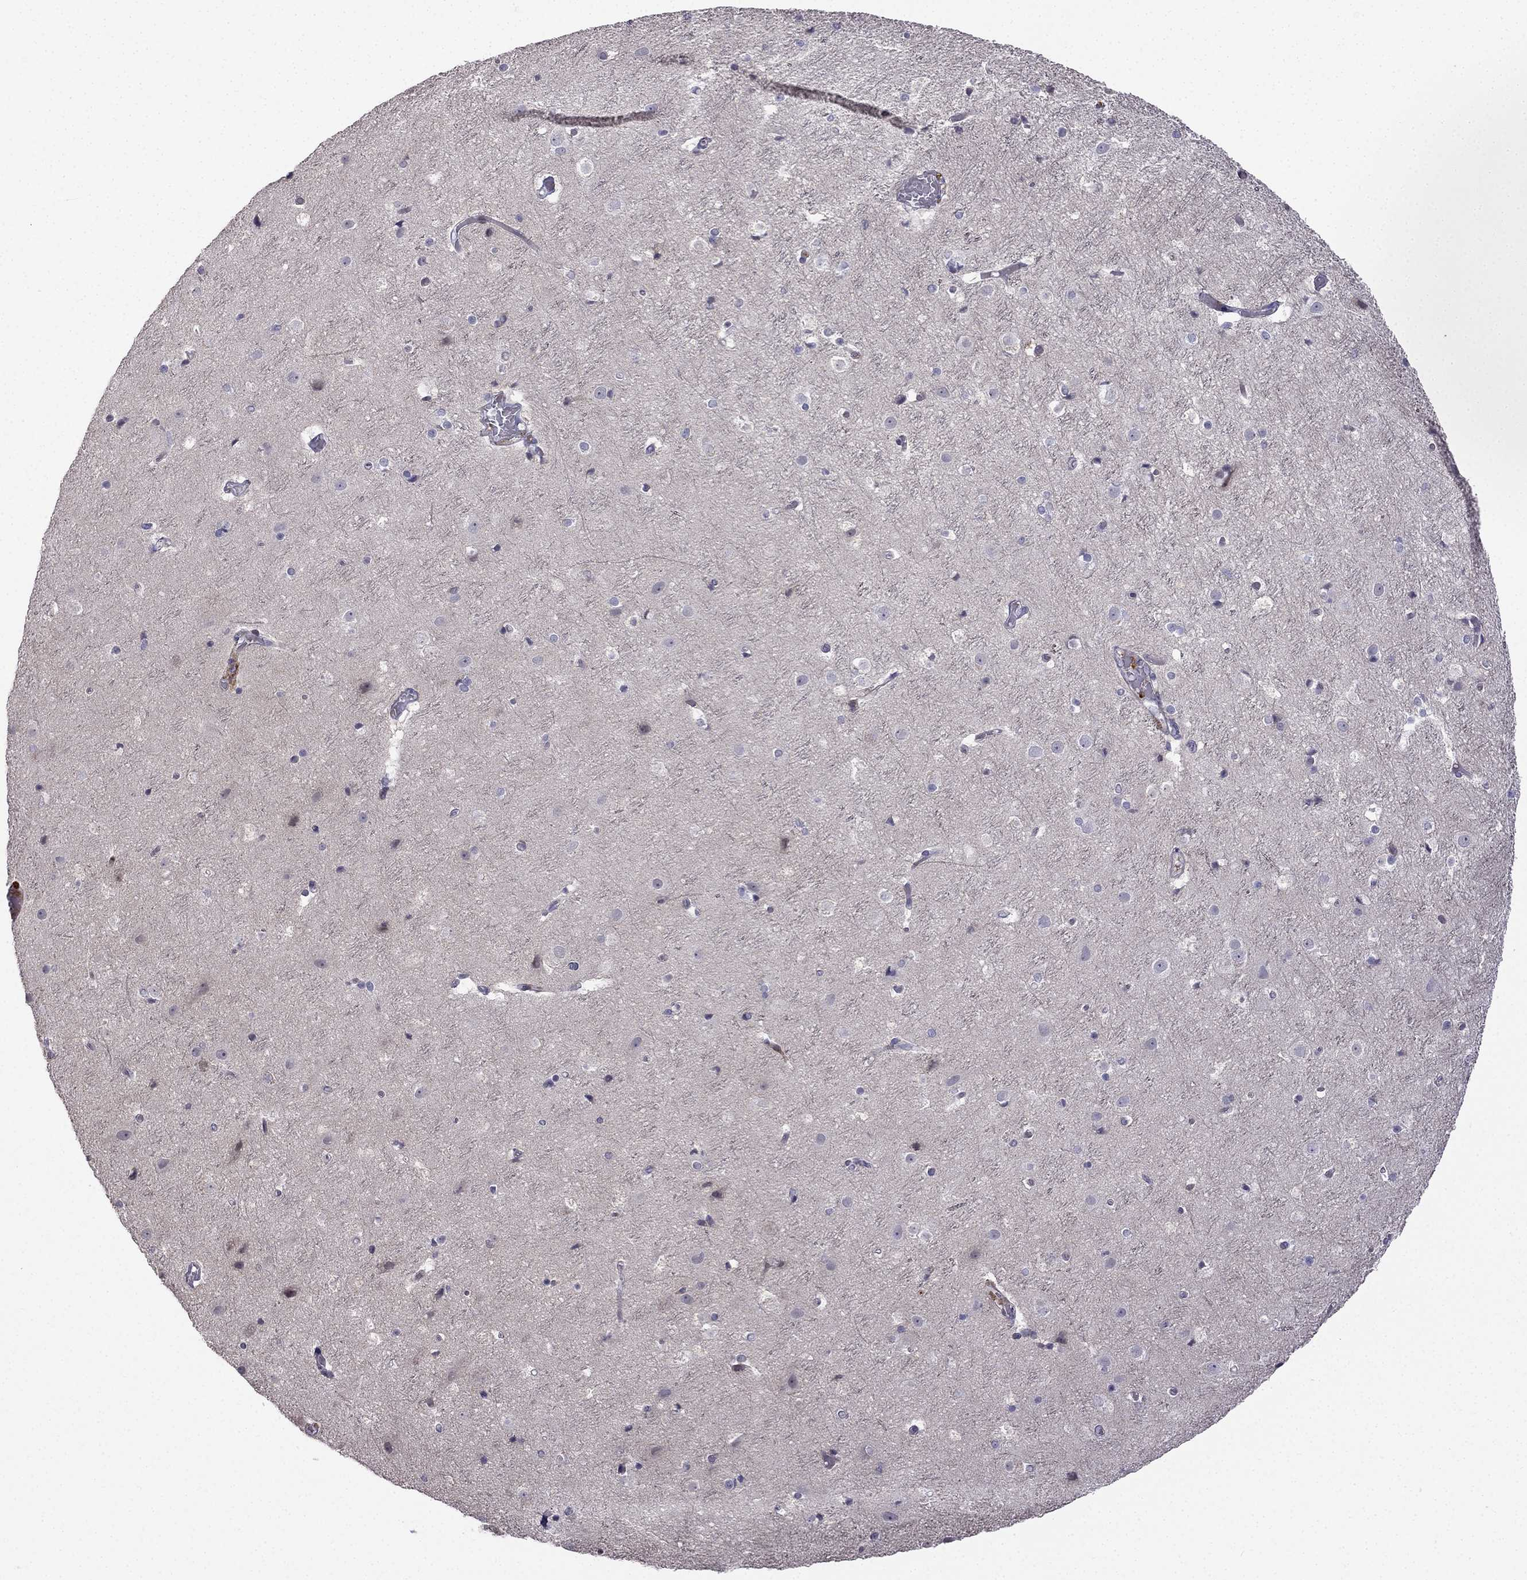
{"staining": {"intensity": "negative", "quantity": "none", "location": "none"}, "tissue": "cerebral cortex", "cell_type": "Endothelial cells", "image_type": "normal", "snomed": [{"axis": "morphology", "description": "Normal tissue, NOS"}, {"axis": "topography", "description": "Cerebral cortex"}], "caption": "This is an IHC photomicrograph of normal human cerebral cortex. There is no expression in endothelial cells.", "gene": "UHRF1", "patient": {"sex": "female", "age": 52}}